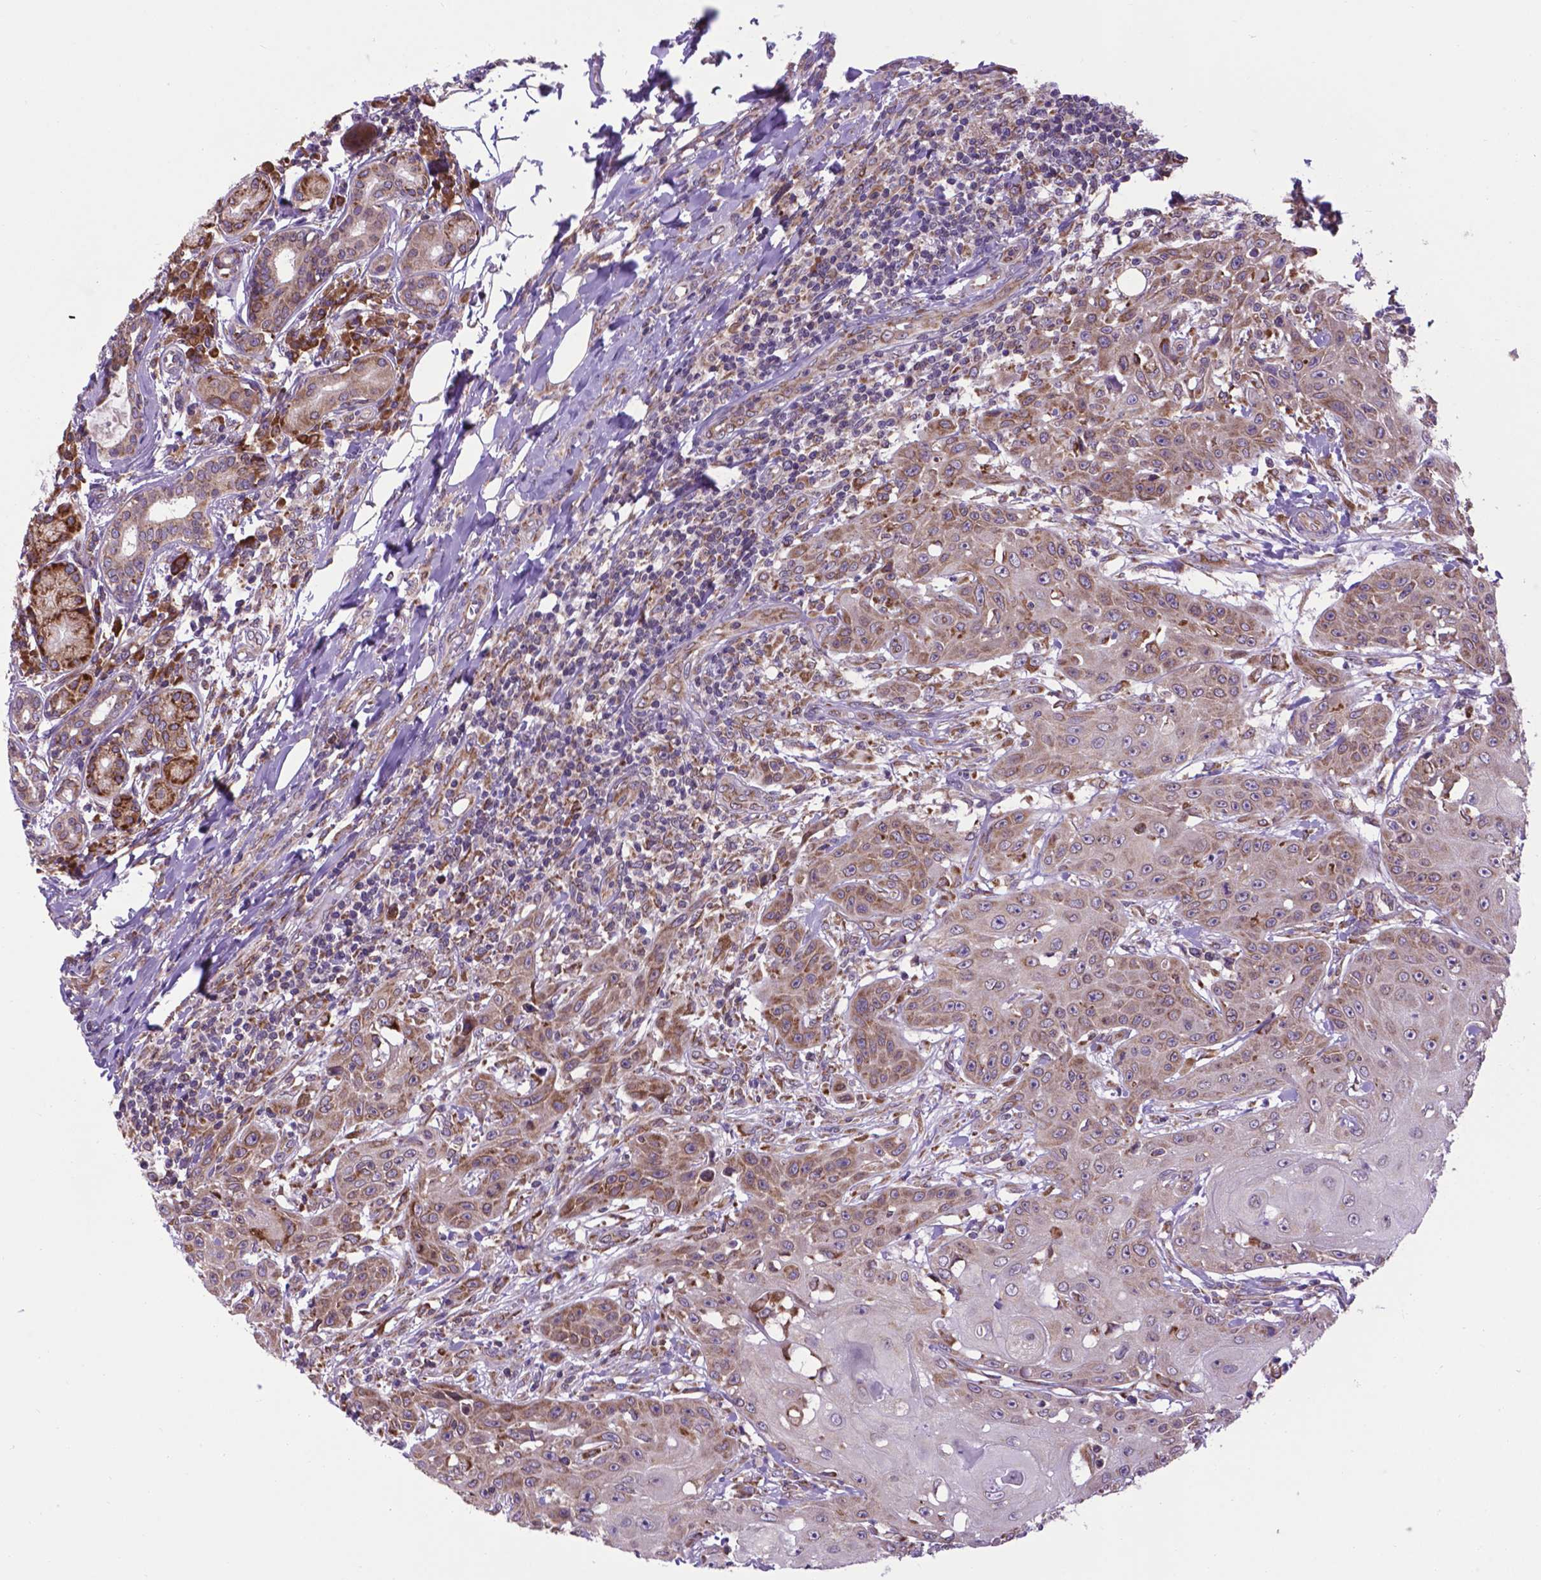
{"staining": {"intensity": "moderate", "quantity": ">75%", "location": "cytoplasmic/membranous"}, "tissue": "head and neck cancer", "cell_type": "Tumor cells", "image_type": "cancer", "snomed": [{"axis": "morphology", "description": "Normal tissue, NOS"}, {"axis": "morphology", "description": "Squamous cell carcinoma, NOS"}, {"axis": "topography", "description": "Oral tissue"}, {"axis": "topography", "description": "Head-Neck"}], "caption": "Protein expression analysis of human head and neck cancer (squamous cell carcinoma) reveals moderate cytoplasmic/membranous staining in about >75% of tumor cells.", "gene": "WDR83OS", "patient": {"sex": "female", "age": 55}}